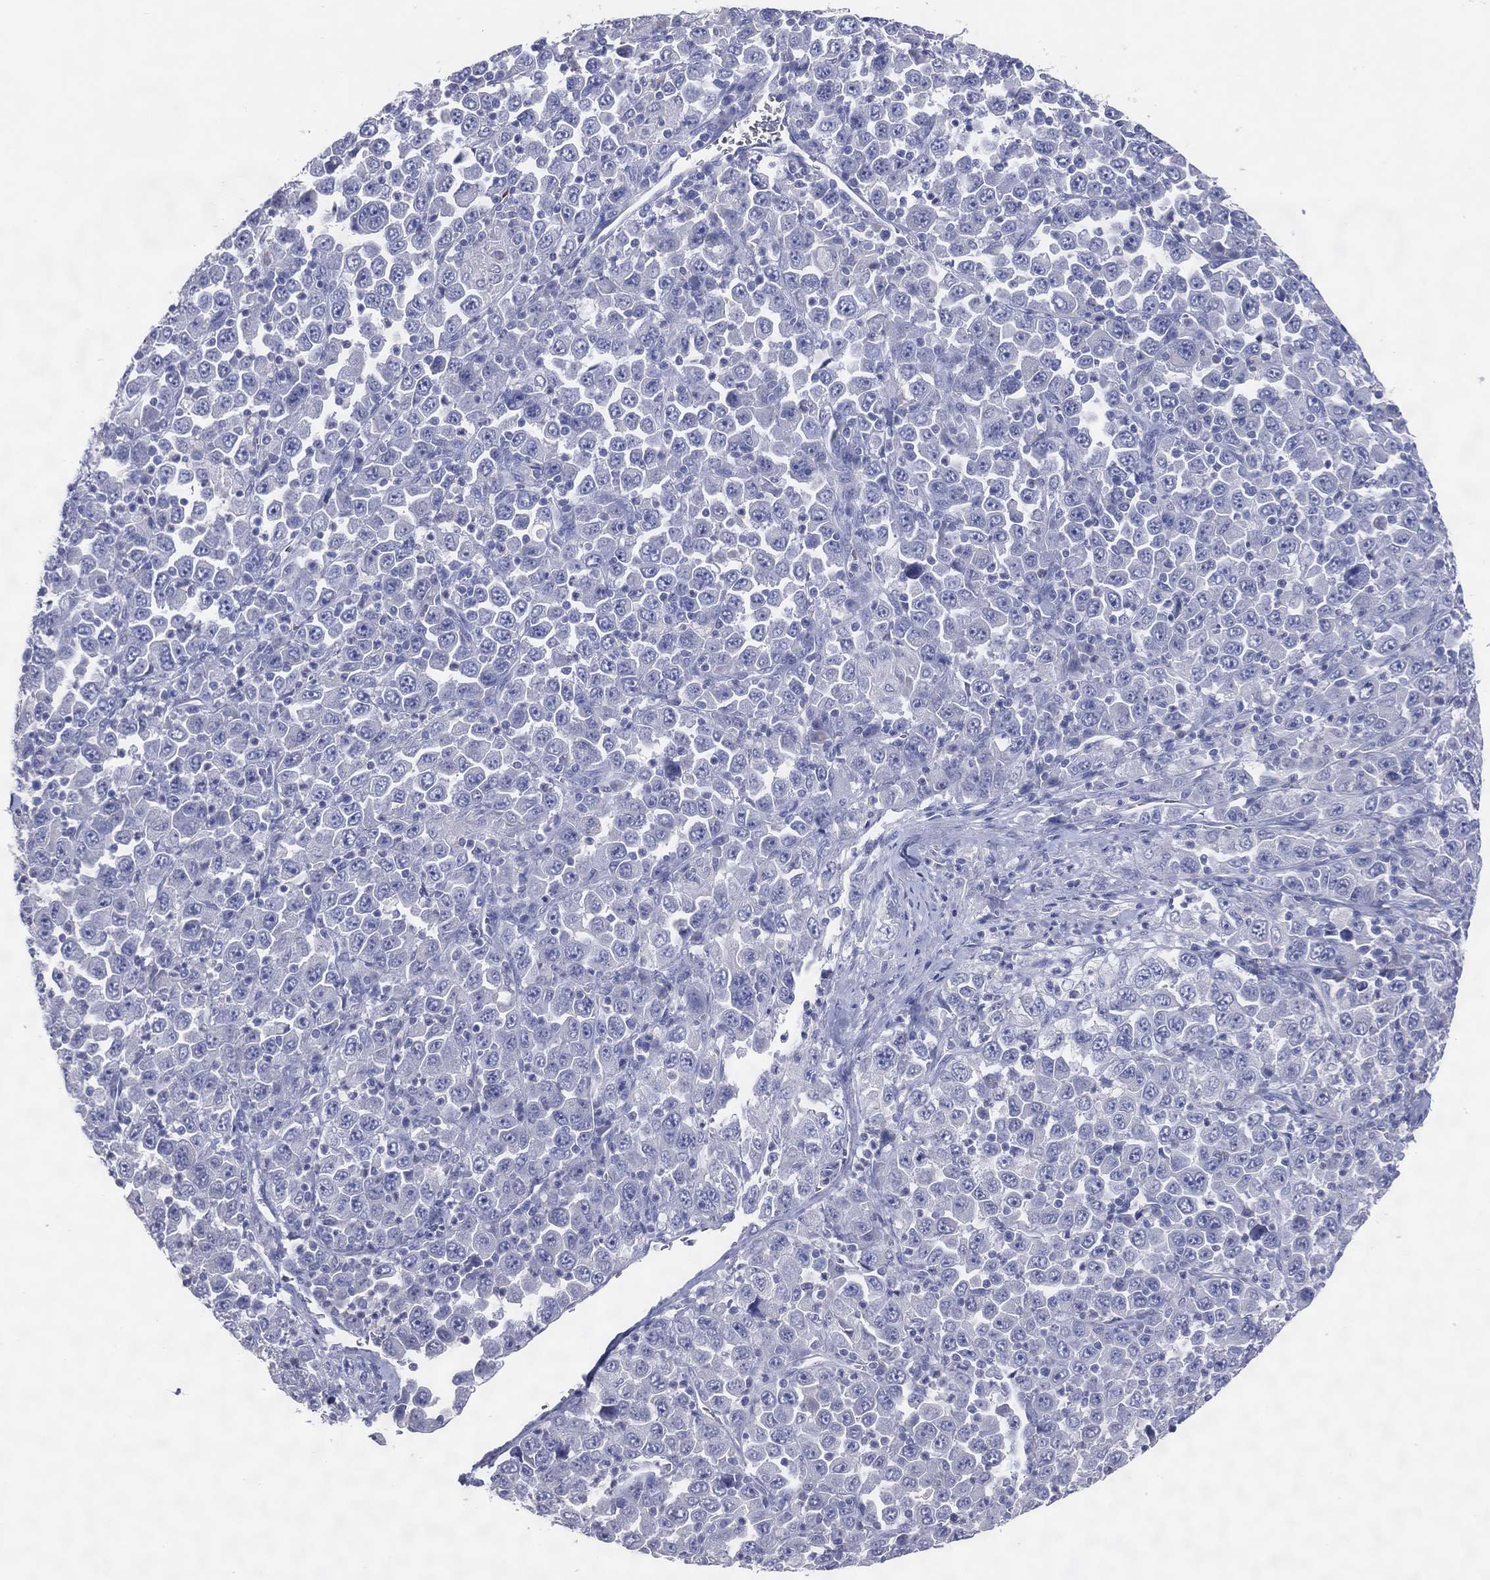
{"staining": {"intensity": "negative", "quantity": "none", "location": "none"}, "tissue": "stomach cancer", "cell_type": "Tumor cells", "image_type": "cancer", "snomed": [{"axis": "morphology", "description": "Normal tissue, NOS"}, {"axis": "morphology", "description": "Adenocarcinoma, NOS"}, {"axis": "topography", "description": "Stomach, upper"}, {"axis": "topography", "description": "Stomach"}], "caption": "A histopathology image of human adenocarcinoma (stomach) is negative for staining in tumor cells.", "gene": "DNAH6", "patient": {"sex": "male", "age": 59}}